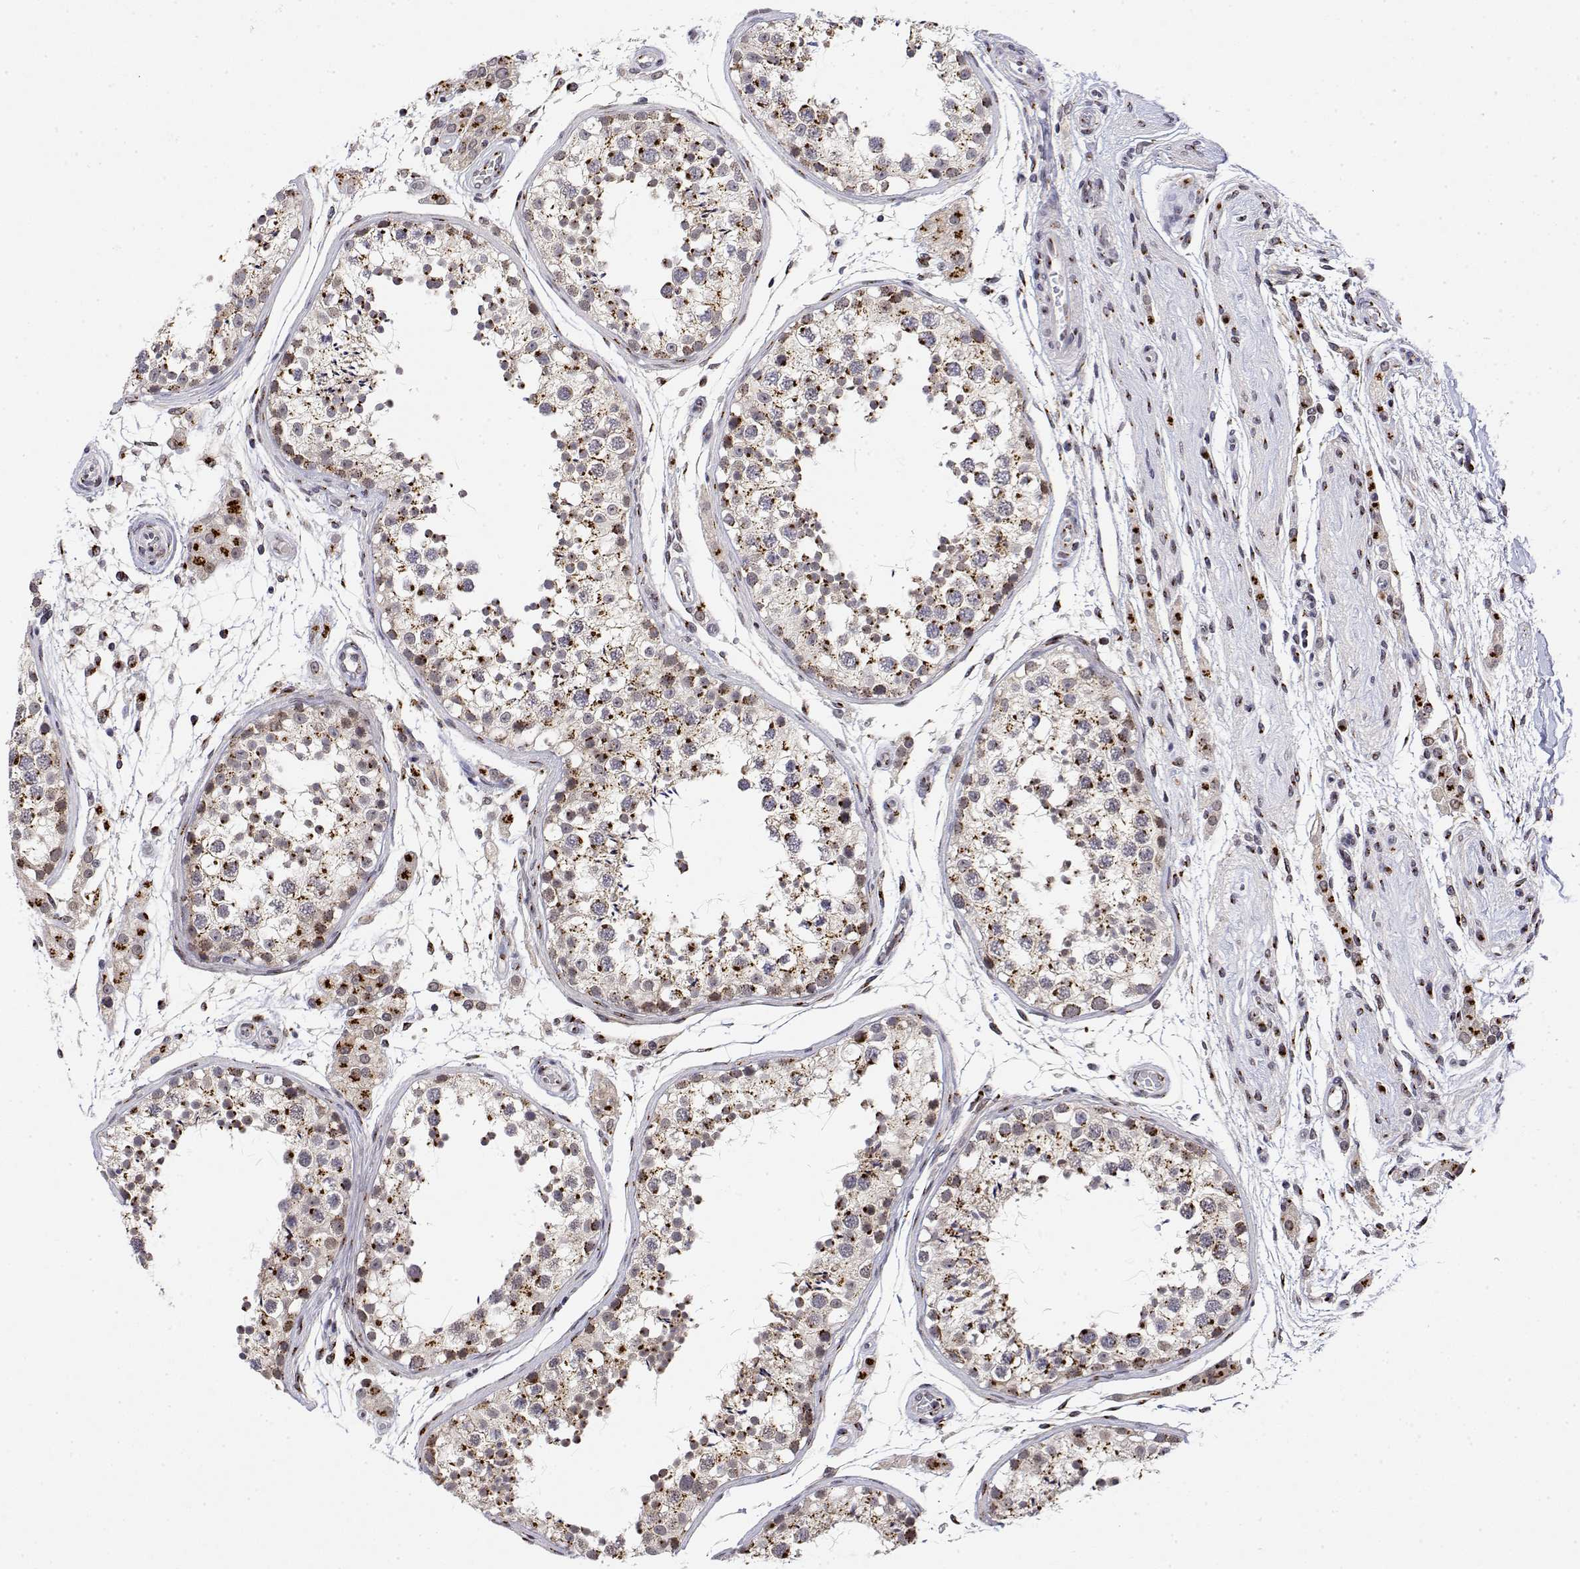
{"staining": {"intensity": "strong", "quantity": "25%-75%", "location": "cytoplasmic/membranous"}, "tissue": "testis", "cell_type": "Cells in seminiferous ducts", "image_type": "normal", "snomed": [{"axis": "morphology", "description": "Normal tissue, NOS"}, {"axis": "morphology", "description": "Seminoma, NOS"}, {"axis": "topography", "description": "Testis"}], "caption": "Immunohistochemistry photomicrograph of benign testis stained for a protein (brown), which demonstrates high levels of strong cytoplasmic/membranous positivity in about 25%-75% of cells in seminiferous ducts.", "gene": "YIPF3", "patient": {"sex": "male", "age": 29}}